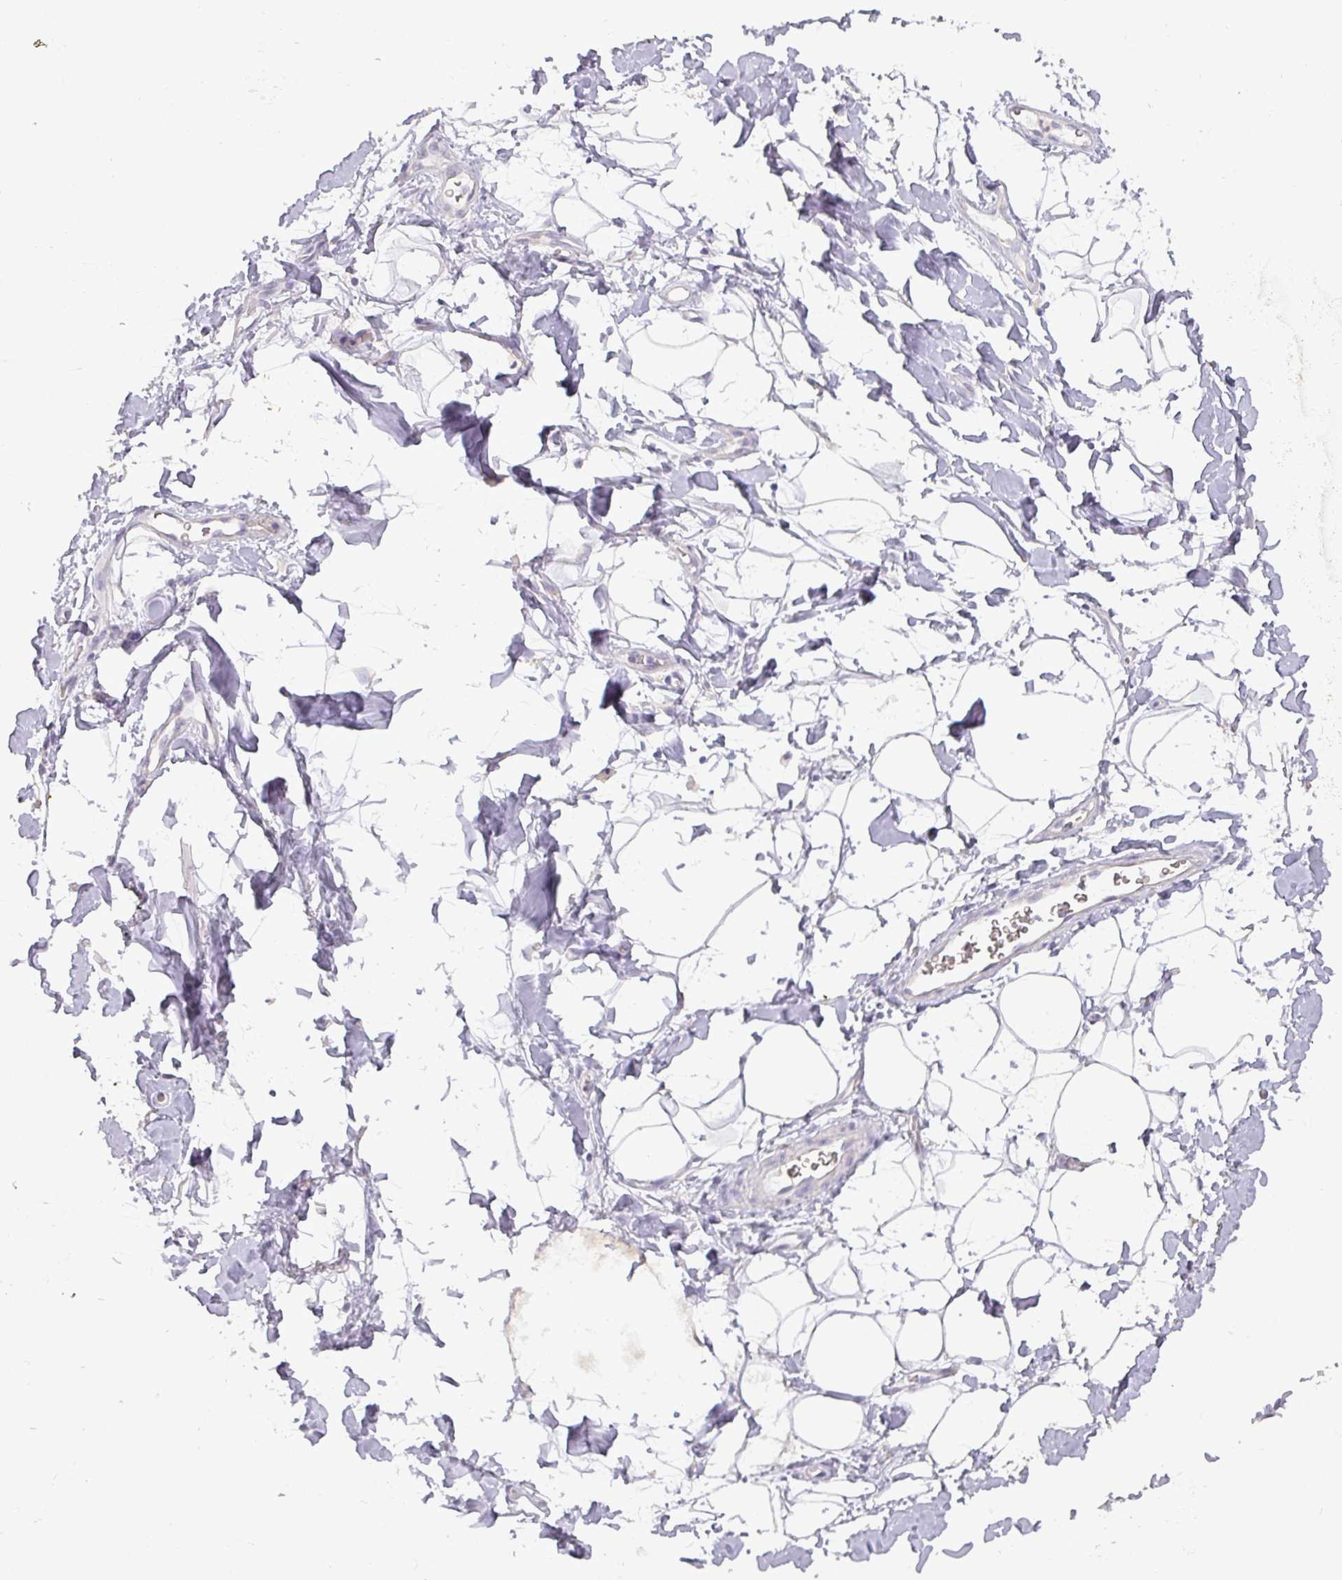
{"staining": {"intensity": "negative", "quantity": "none", "location": "none"}, "tissue": "adipose tissue", "cell_type": "Adipocytes", "image_type": "normal", "snomed": [{"axis": "morphology", "description": "Normal tissue, NOS"}, {"axis": "morphology", "description": "Adenocarcinoma, NOS"}, {"axis": "topography", "description": "Pancreas"}, {"axis": "topography", "description": "Peripheral nerve tissue"}], "caption": "DAB immunohistochemical staining of benign human adipose tissue shows no significant expression in adipocytes.", "gene": "DRD5", "patient": {"sex": "male", "age": 59}}